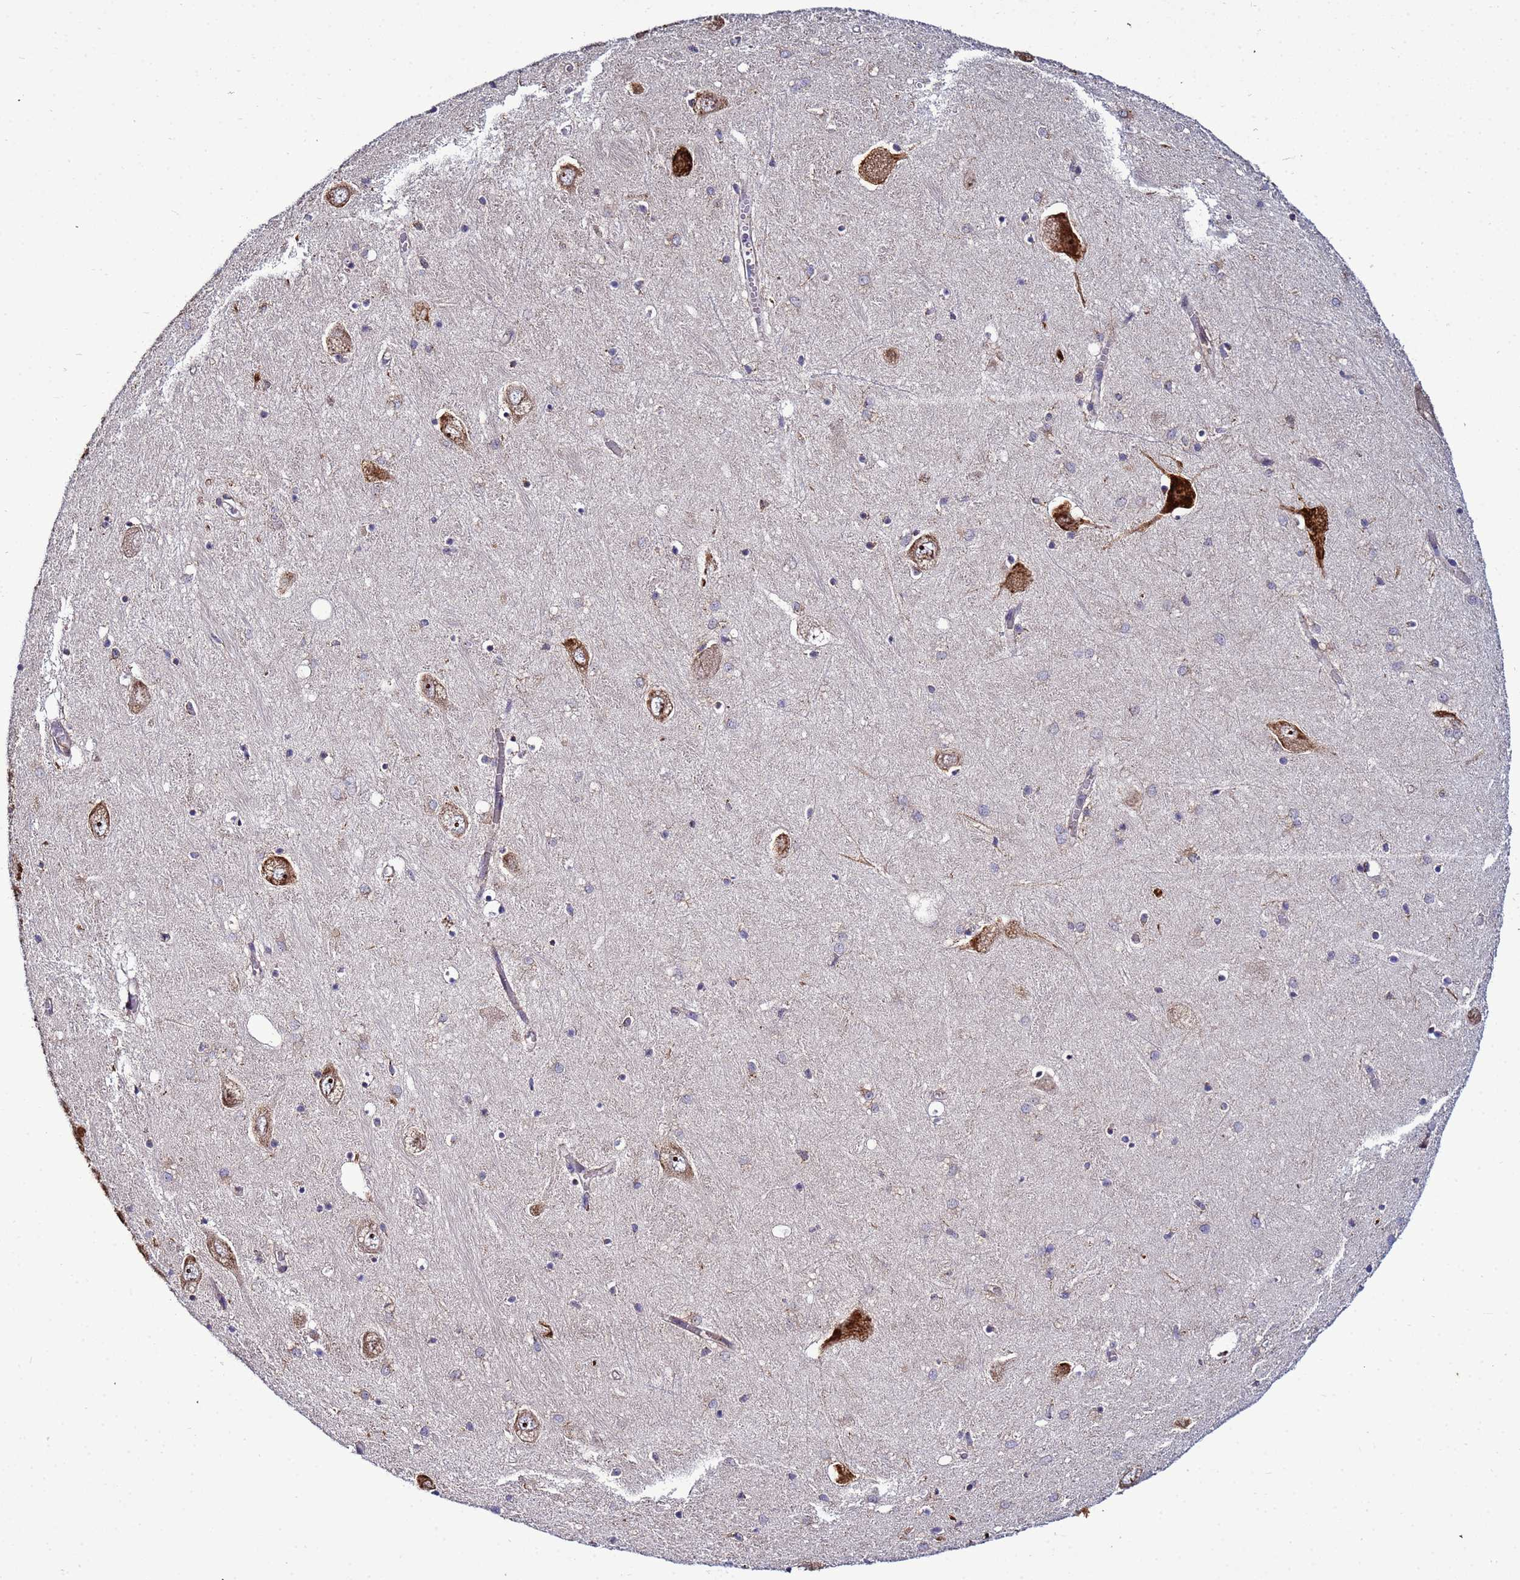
{"staining": {"intensity": "weak", "quantity": "<25%", "location": "cytoplasmic/membranous"}, "tissue": "hippocampus", "cell_type": "Glial cells", "image_type": "normal", "snomed": [{"axis": "morphology", "description": "Normal tissue, NOS"}, {"axis": "topography", "description": "Hippocampus"}], "caption": "The histopathology image demonstrates no staining of glial cells in normal hippocampus.", "gene": "NOL8", "patient": {"sex": "male", "age": 70}}